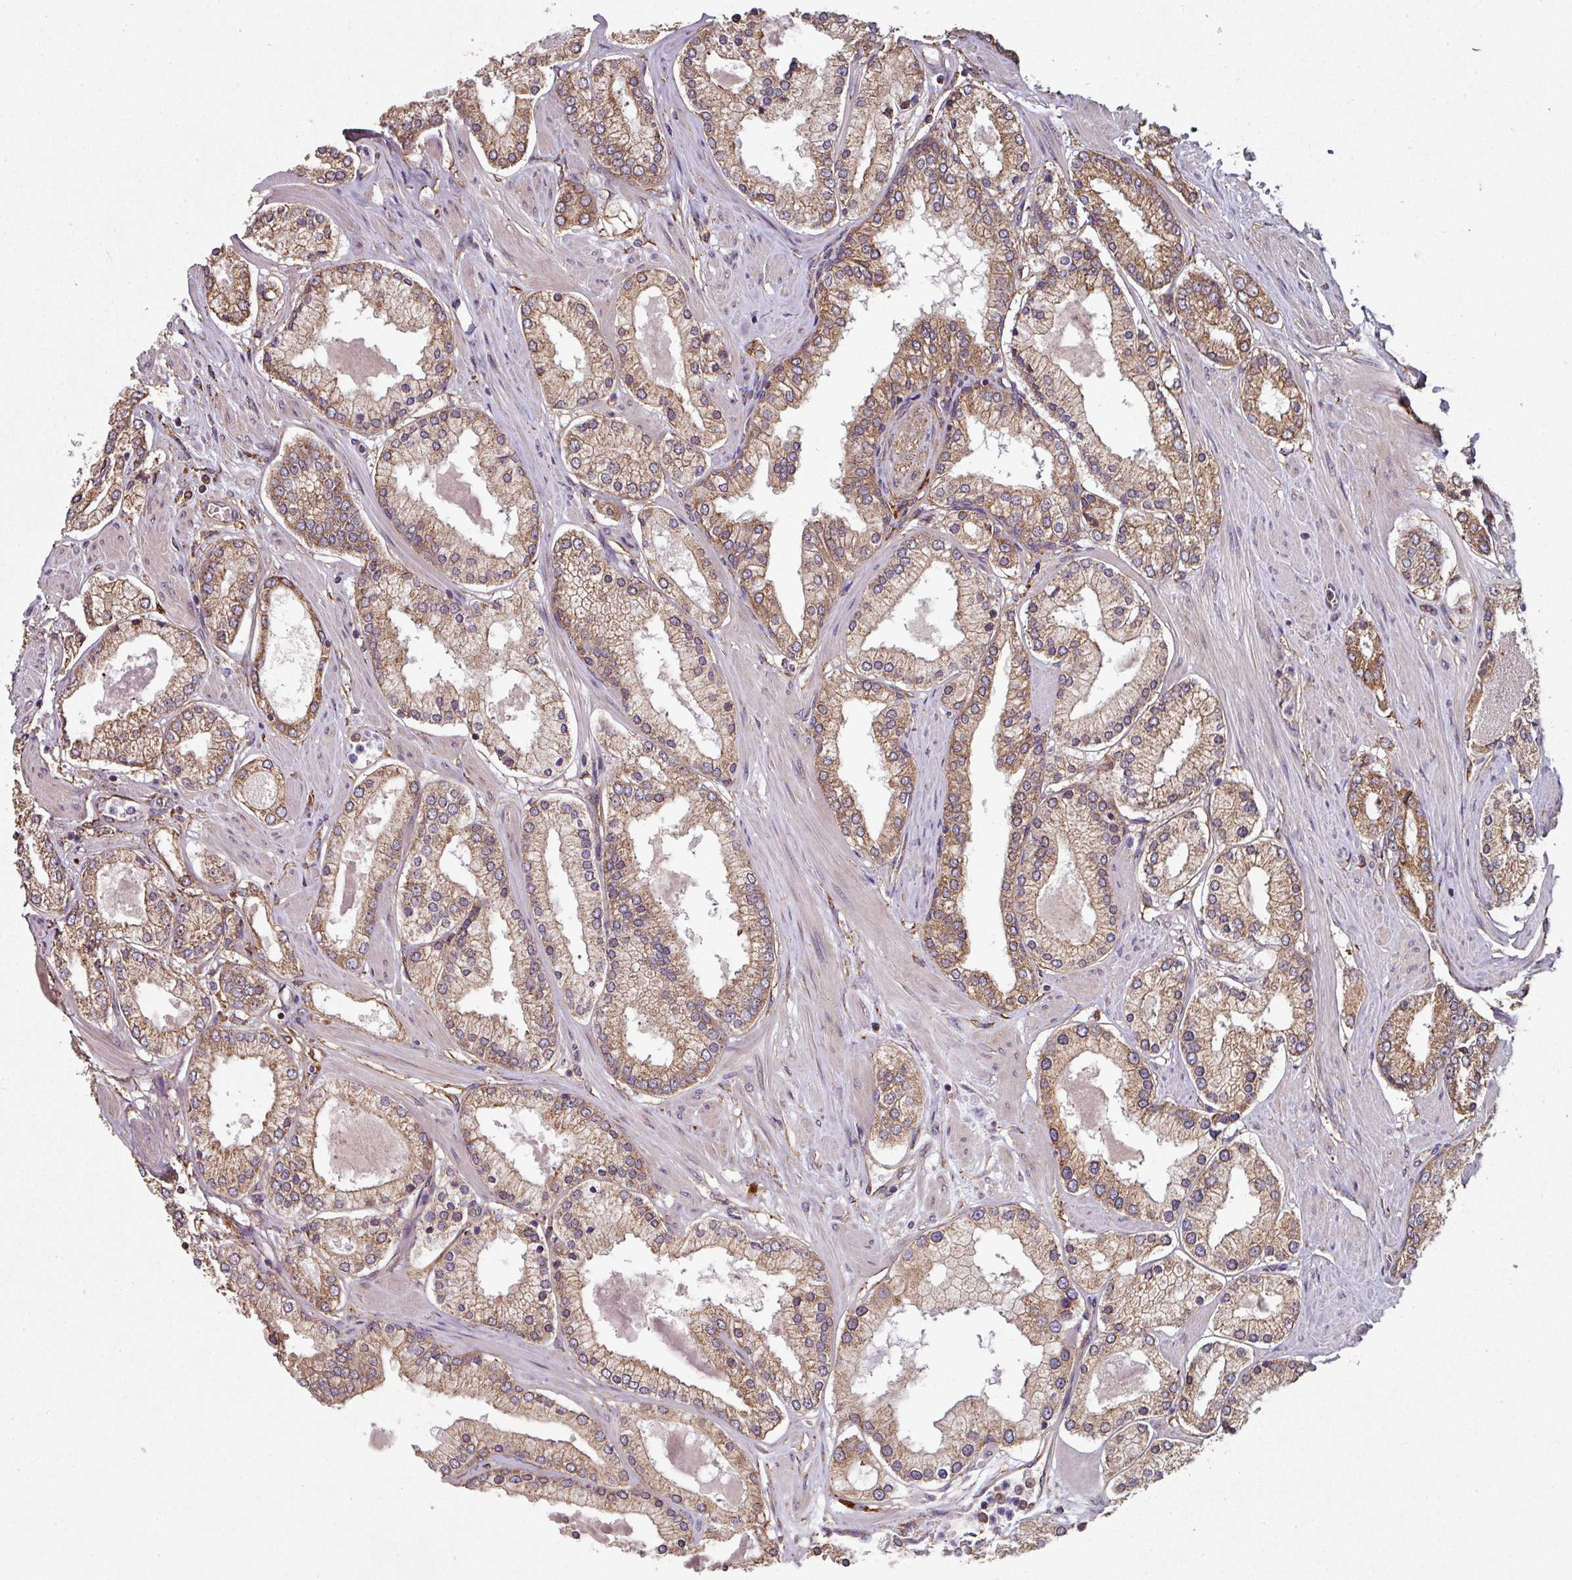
{"staining": {"intensity": "moderate", "quantity": ">75%", "location": "cytoplasmic/membranous"}, "tissue": "prostate cancer", "cell_type": "Tumor cells", "image_type": "cancer", "snomed": [{"axis": "morphology", "description": "Adenocarcinoma, Low grade"}, {"axis": "topography", "description": "Prostate"}], "caption": "This is an image of immunohistochemistry staining of low-grade adenocarcinoma (prostate), which shows moderate staining in the cytoplasmic/membranous of tumor cells.", "gene": "FAT4", "patient": {"sex": "male", "age": 42}}